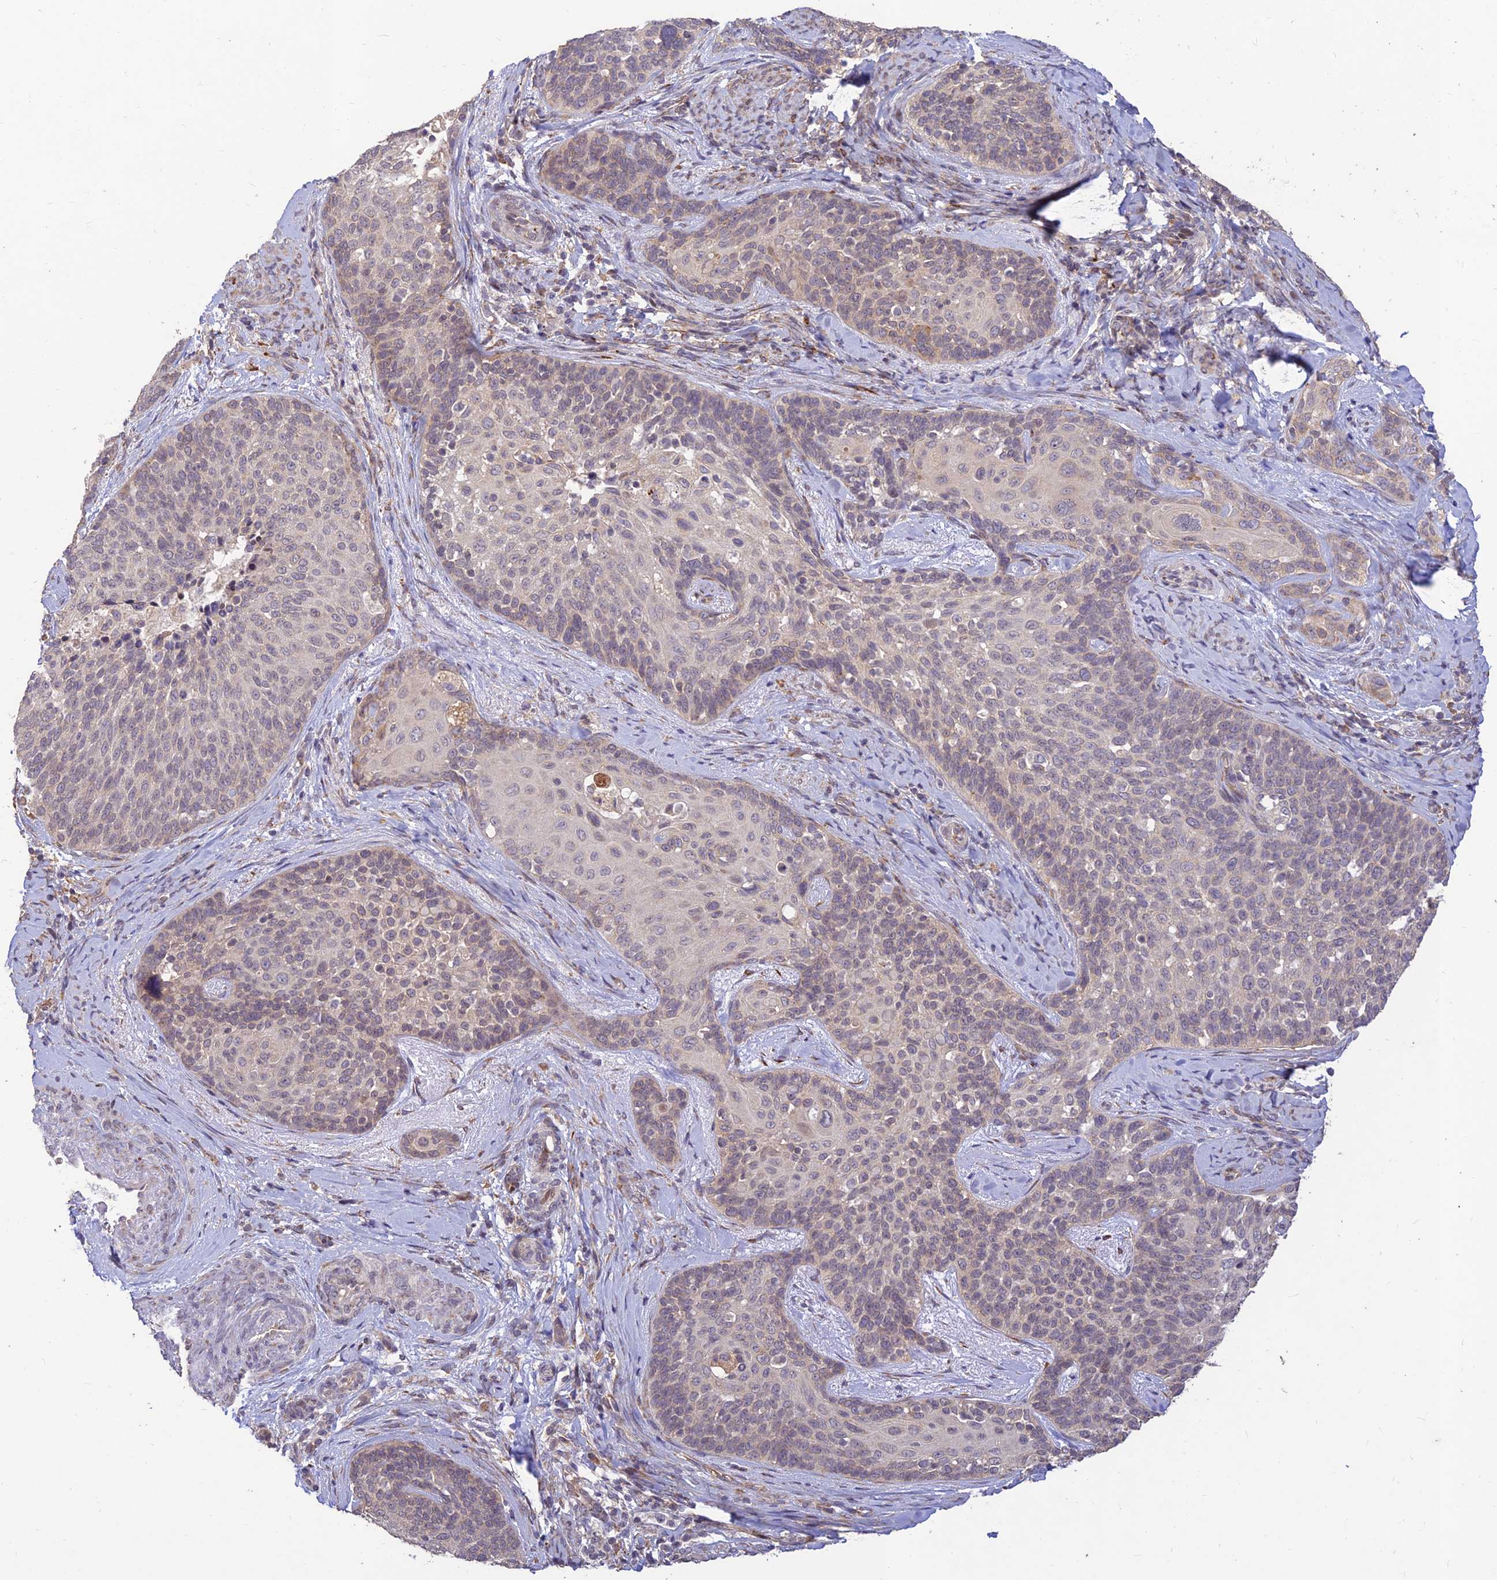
{"staining": {"intensity": "weak", "quantity": "<25%", "location": "cytoplasmic/membranous"}, "tissue": "cervical cancer", "cell_type": "Tumor cells", "image_type": "cancer", "snomed": [{"axis": "morphology", "description": "Squamous cell carcinoma, NOS"}, {"axis": "topography", "description": "Cervix"}], "caption": "High magnification brightfield microscopy of squamous cell carcinoma (cervical) stained with DAB (3,3'-diaminobenzidine) (brown) and counterstained with hematoxylin (blue): tumor cells show no significant expression.", "gene": "PPP1R11", "patient": {"sex": "female", "age": 50}}